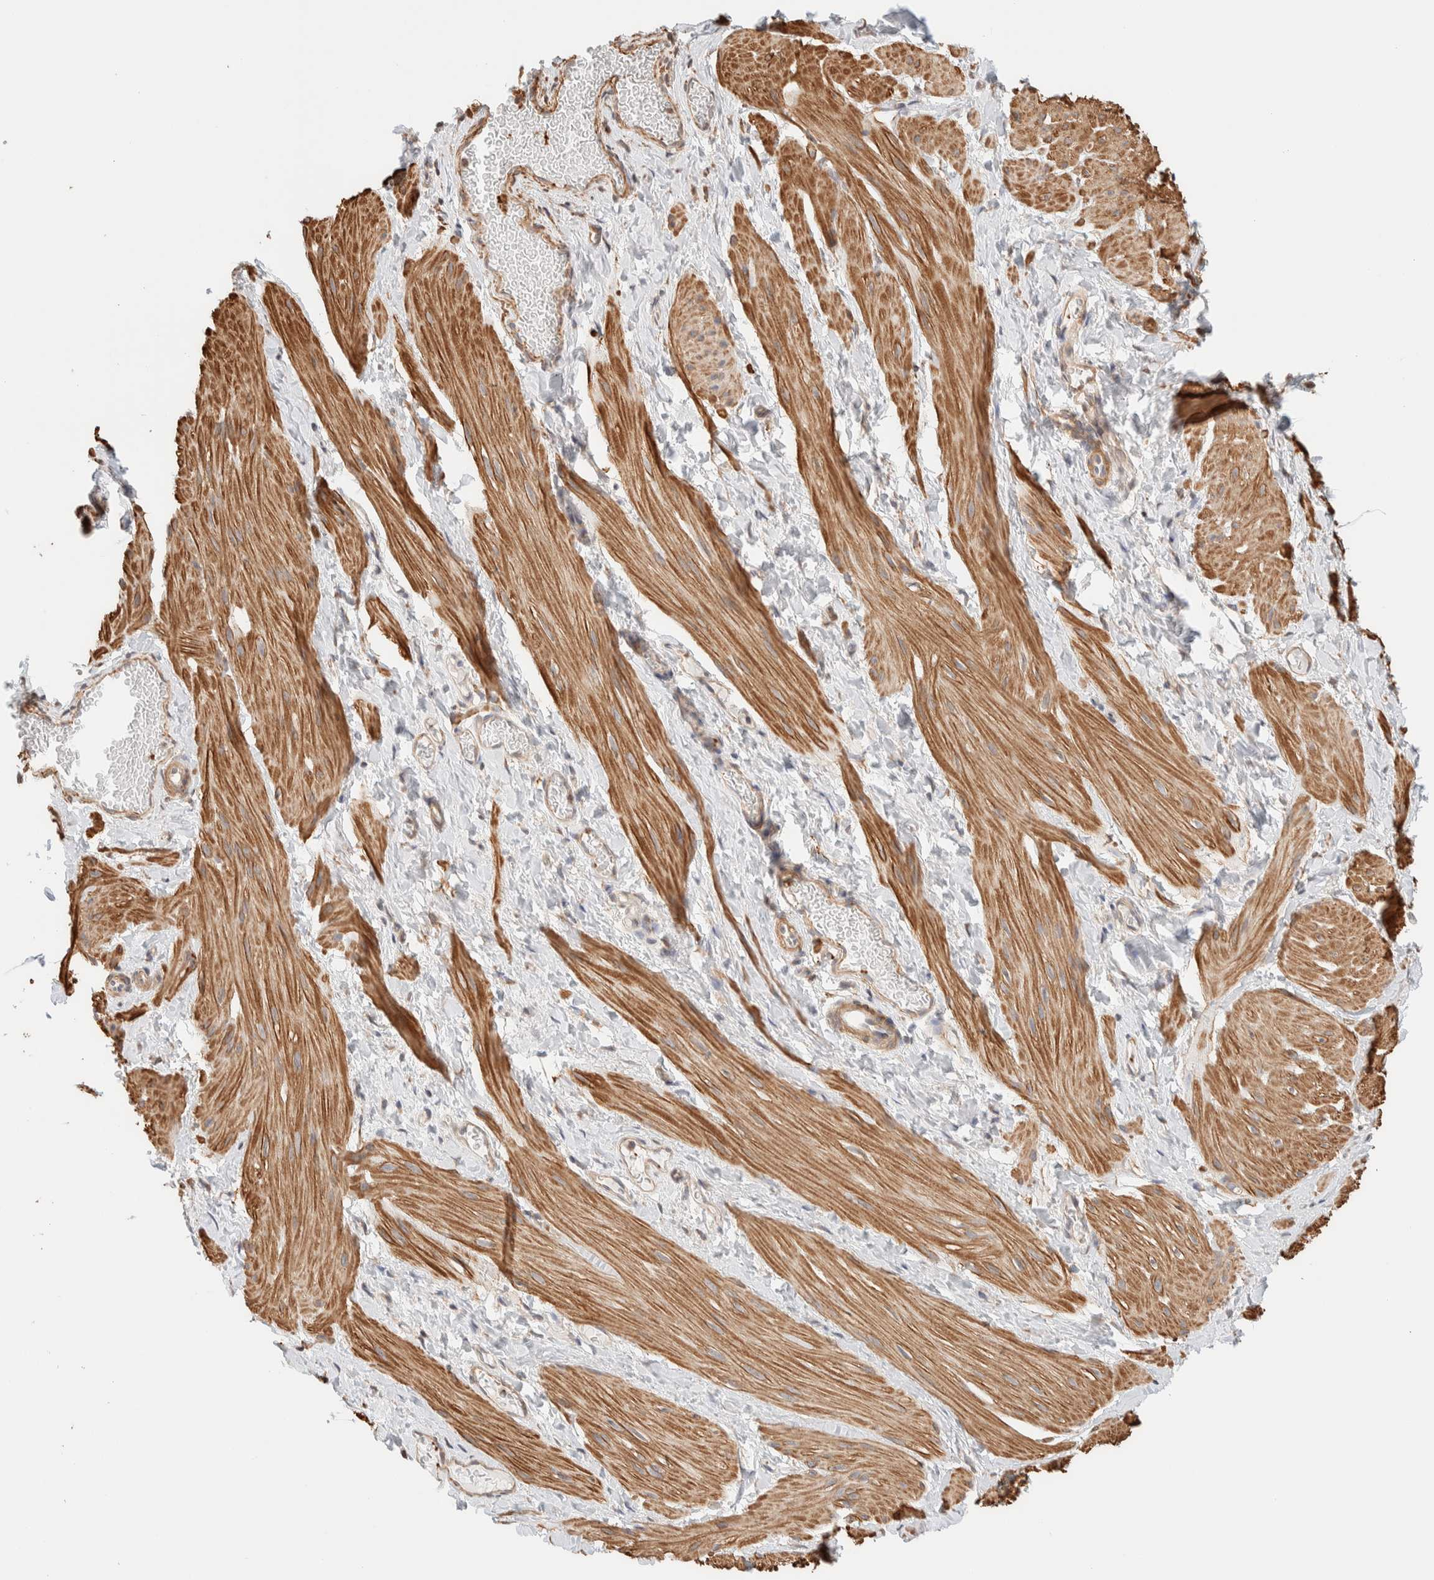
{"staining": {"intensity": "moderate", "quantity": ">75%", "location": "cytoplasmic/membranous"}, "tissue": "smooth muscle", "cell_type": "Smooth muscle cells", "image_type": "normal", "snomed": [{"axis": "morphology", "description": "Normal tissue, NOS"}, {"axis": "topography", "description": "Smooth muscle"}], "caption": "Protein staining of benign smooth muscle displays moderate cytoplasmic/membranous staining in approximately >75% of smooth muscle cells.", "gene": "INTS1", "patient": {"sex": "male", "age": 16}}